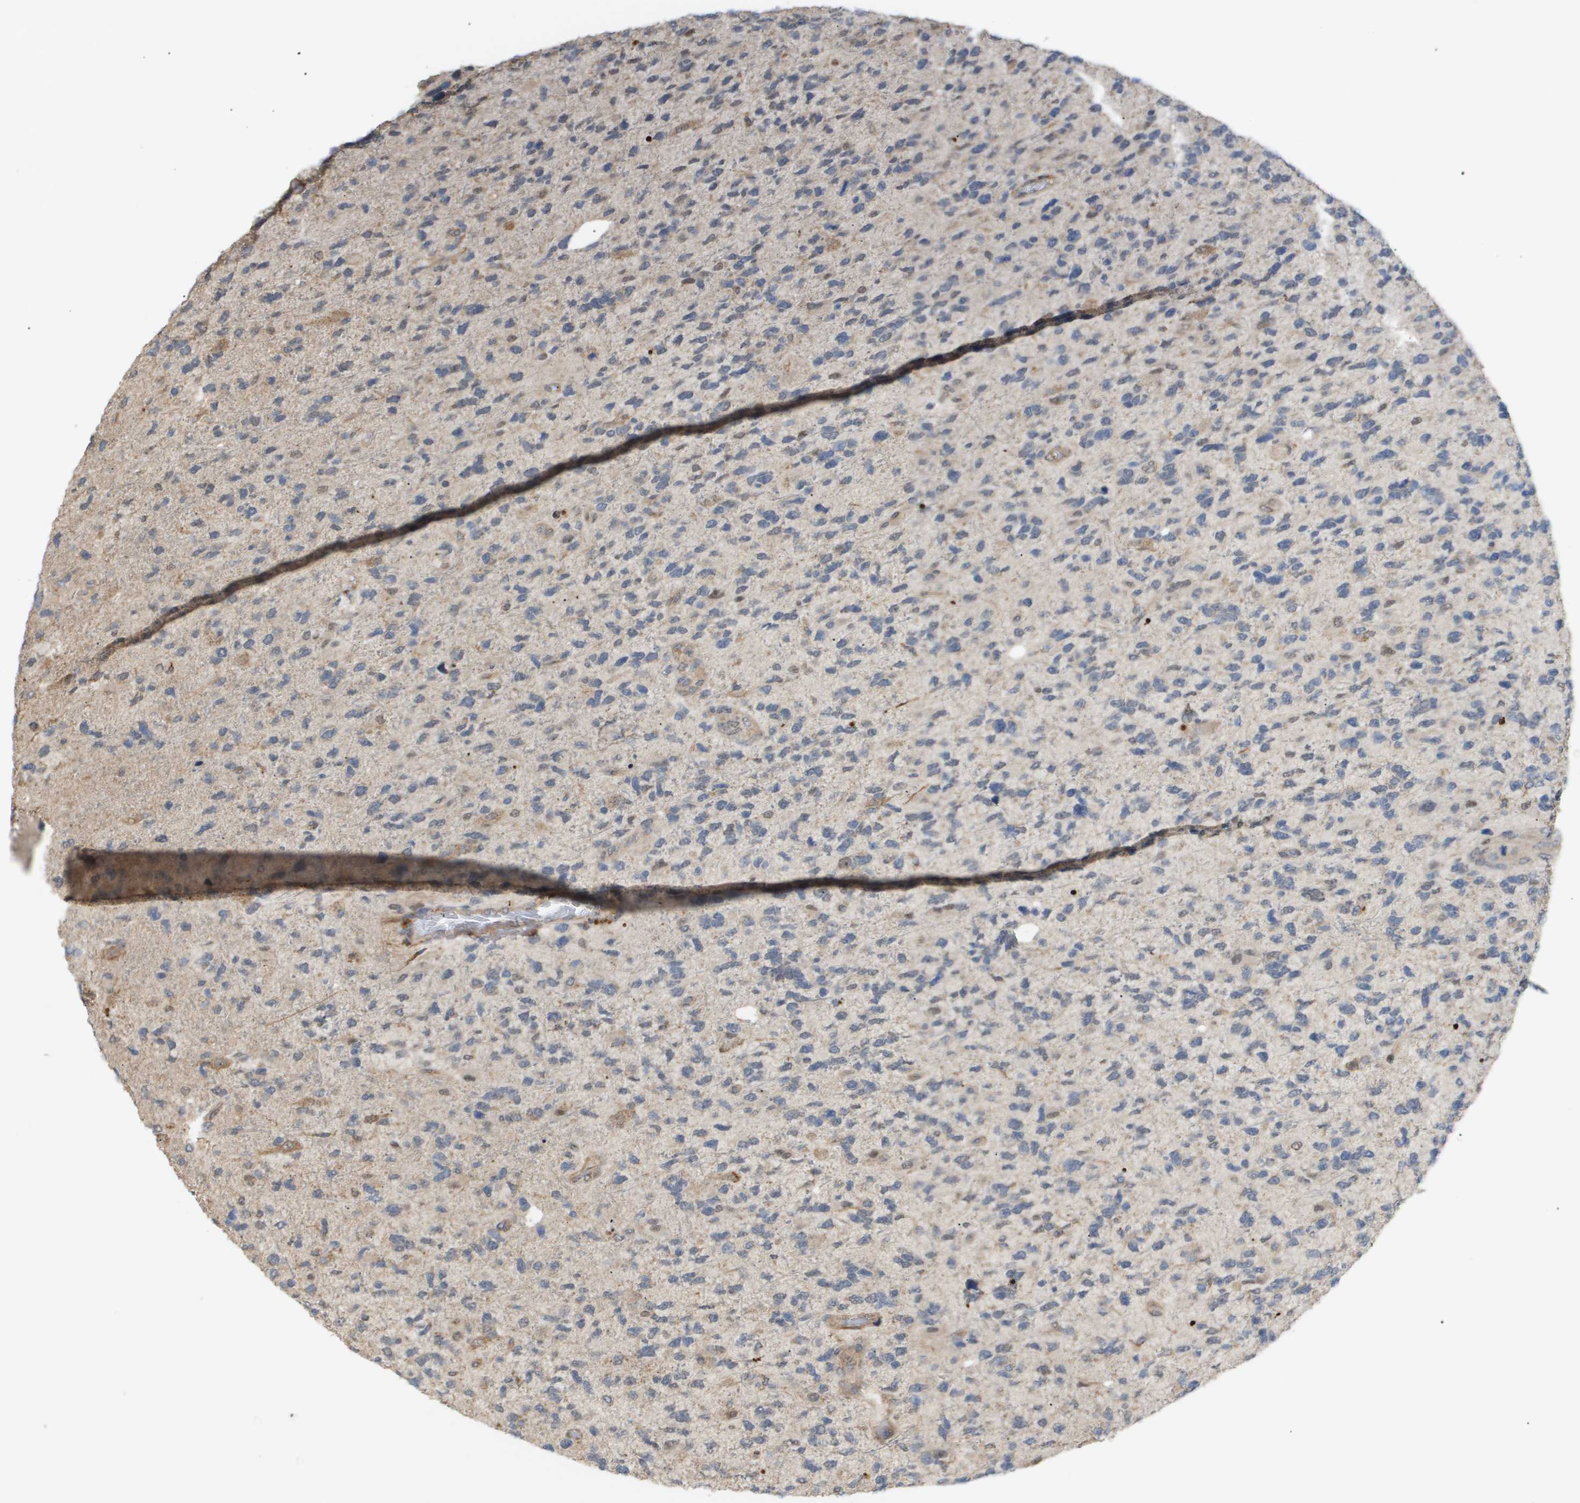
{"staining": {"intensity": "negative", "quantity": "none", "location": "none"}, "tissue": "glioma", "cell_type": "Tumor cells", "image_type": "cancer", "snomed": [{"axis": "morphology", "description": "Glioma, malignant, High grade"}, {"axis": "topography", "description": "Brain"}], "caption": "Glioma was stained to show a protein in brown. There is no significant staining in tumor cells.", "gene": "PDGFB", "patient": {"sex": "female", "age": 58}}